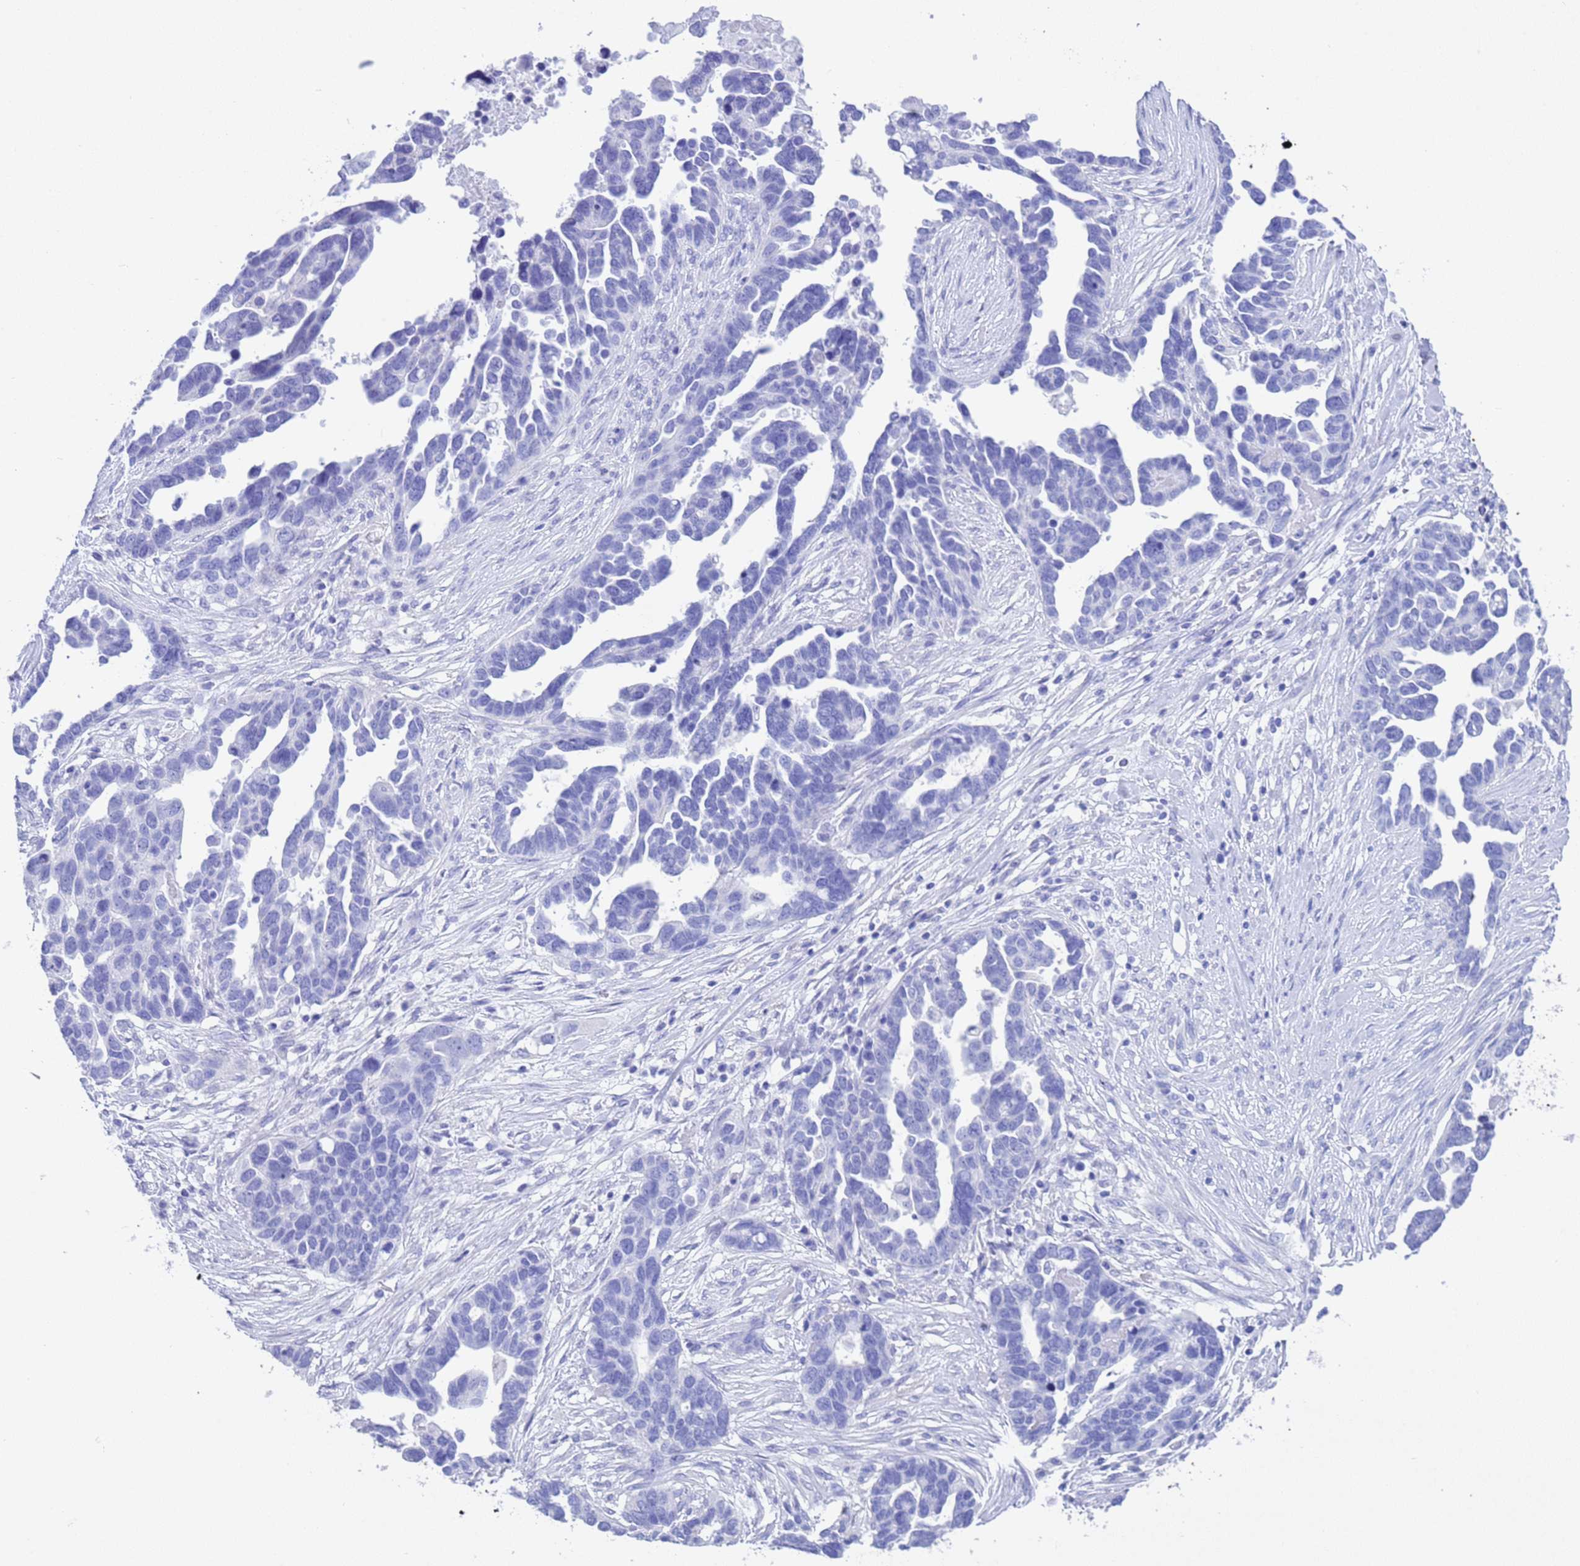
{"staining": {"intensity": "negative", "quantity": "none", "location": "none"}, "tissue": "ovarian cancer", "cell_type": "Tumor cells", "image_type": "cancer", "snomed": [{"axis": "morphology", "description": "Cystadenocarcinoma, serous, NOS"}, {"axis": "topography", "description": "Ovary"}], "caption": "Ovarian serous cystadenocarcinoma was stained to show a protein in brown. There is no significant positivity in tumor cells.", "gene": "GSTM1", "patient": {"sex": "female", "age": 54}}